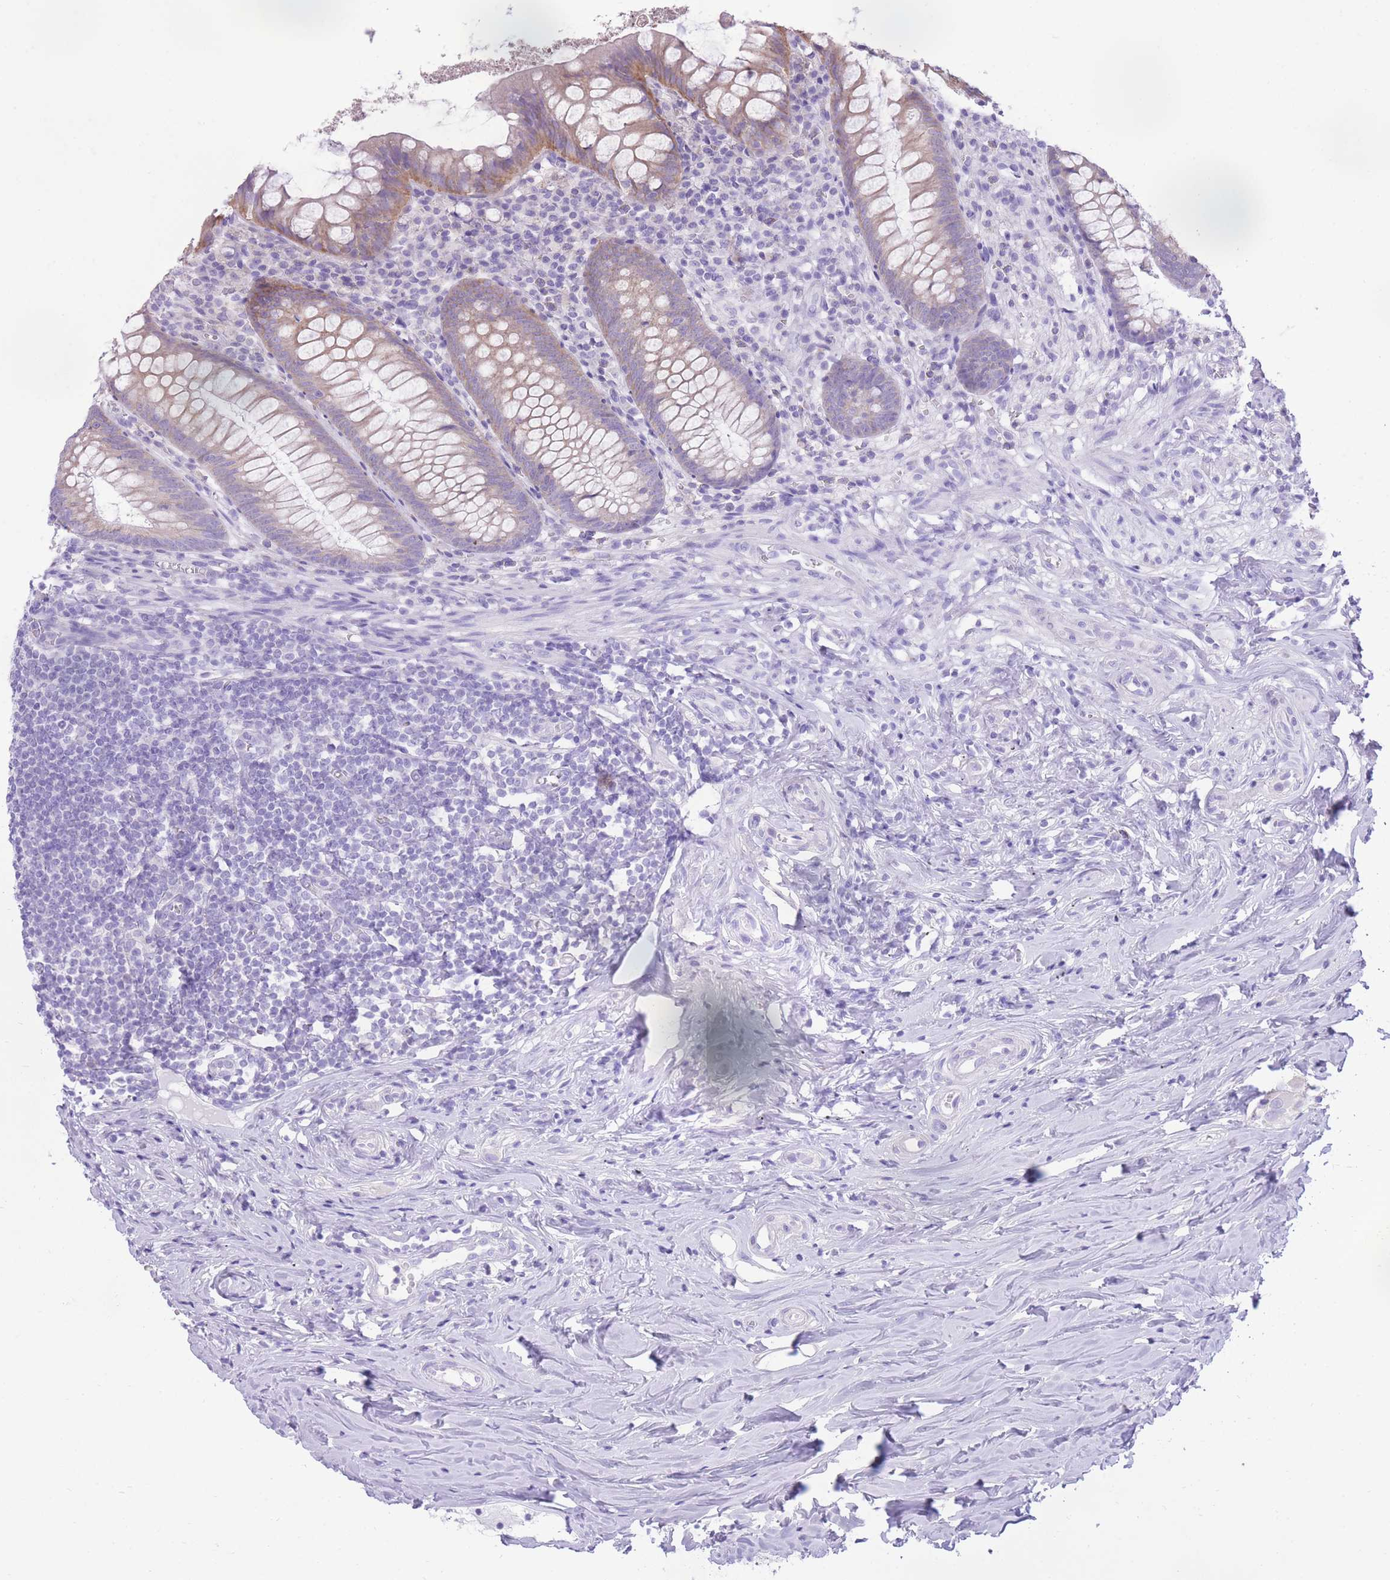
{"staining": {"intensity": "weak", "quantity": "25%-75%", "location": "cytoplasmic/membranous"}, "tissue": "appendix", "cell_type": "Glandular cells", "image_type": "normal", "snomed": [{"axis": "morphology", "description": "Normal tissue, NOS"}, {"axis": "topography", "description": "Appendix"}], "caption": "A brown stain shows weak cytoplasmic/membranous positivity of a protein in glandular cells of benign appendix.", "gene": "SLC4A4", "patient": {"sex": "female", "age": 51}}